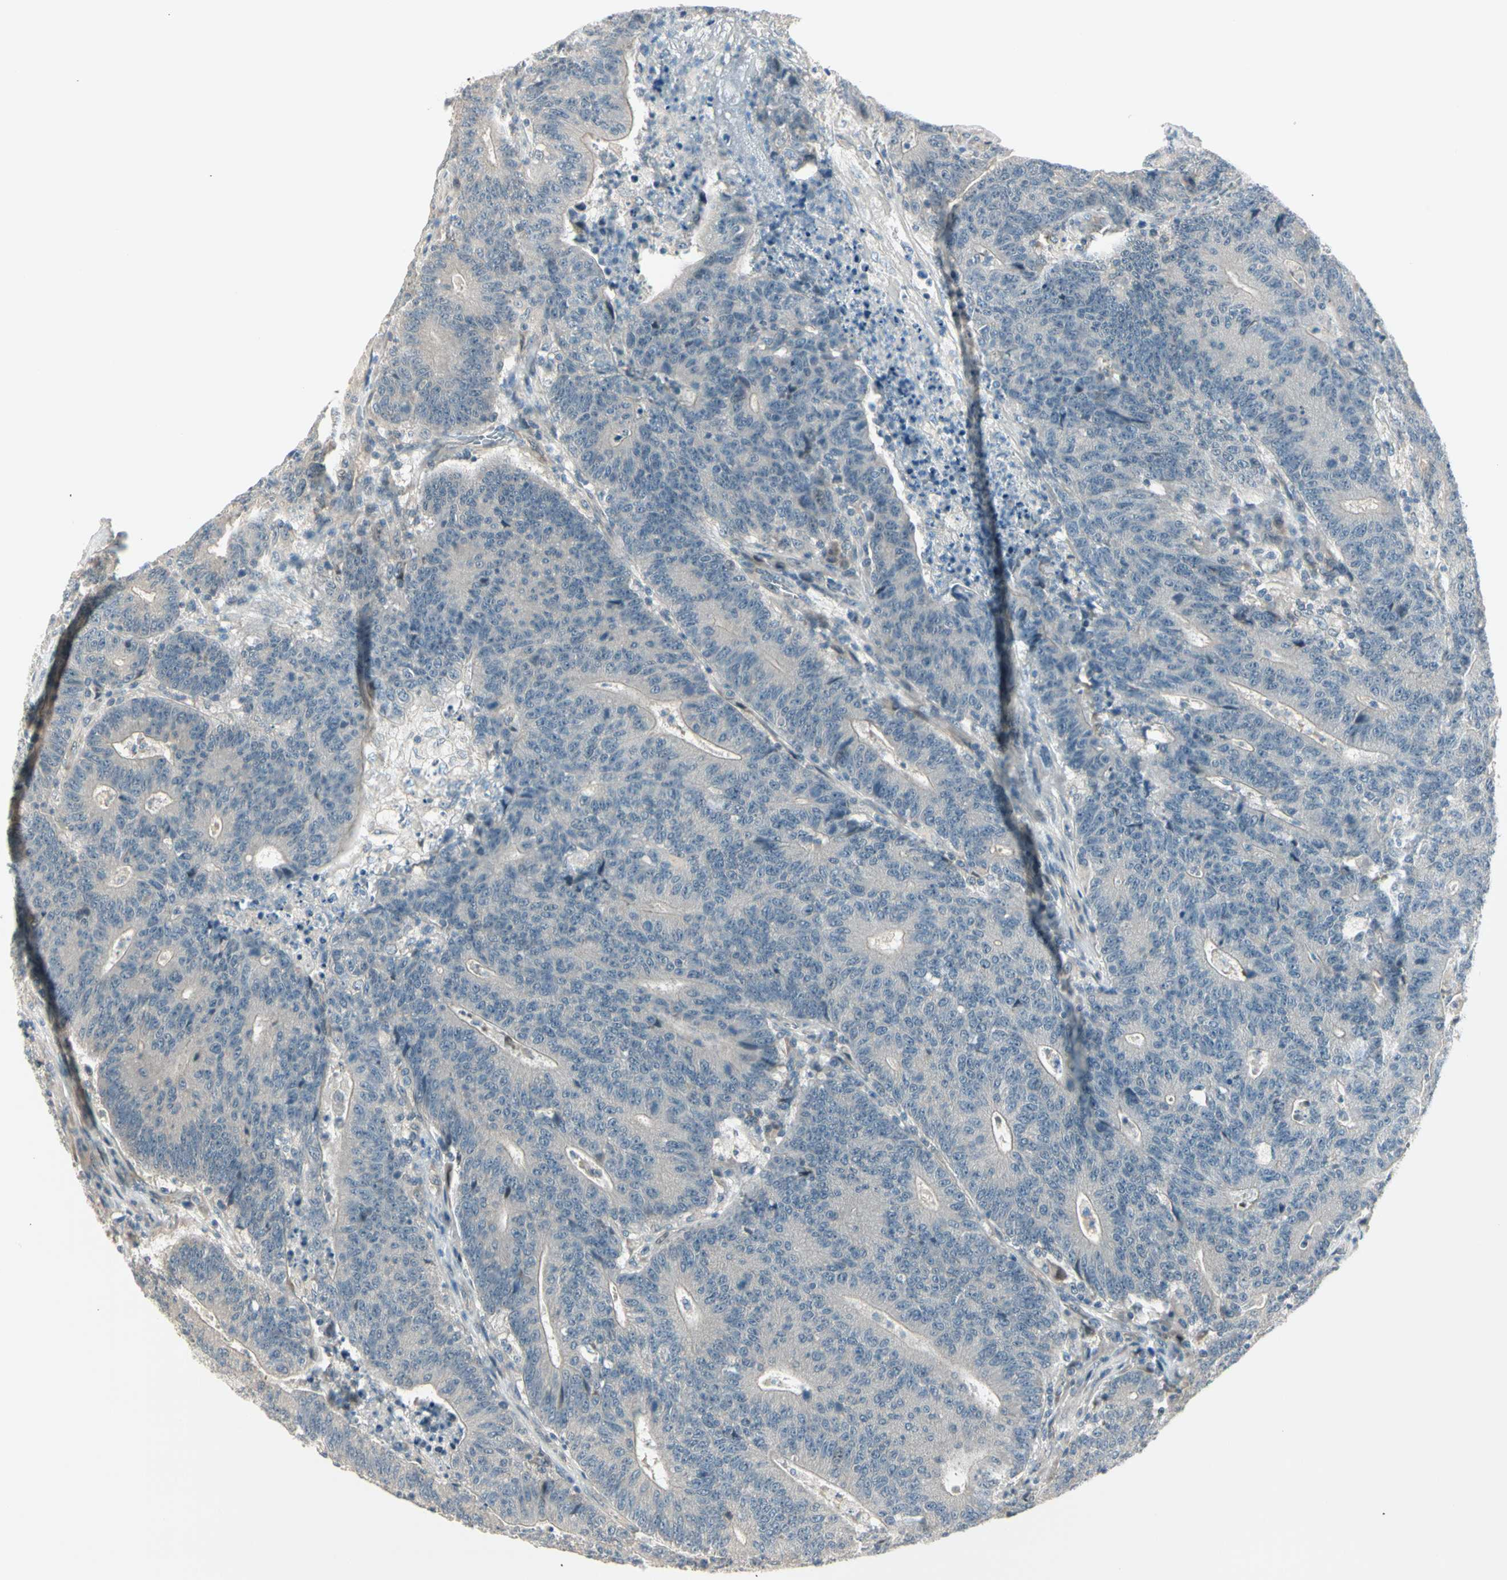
{"staining": {"intensity": "weak", "quantity": "<25%", "location": "cytoplasmic/membranous"}, "tissue": "colorectal cancer", "cell_type": "Tumor cells", "image_type": "cancer", "snomed": [{"axis": "morphology", "description": "Normal tissue, NOS"}, {"axis": "morphology", "description": "Adenocarcinoma, NOS"}, {"axis": "topography", "description": "Colon"}], "caption": "Immunohistochemistry (IHC) of colorectal cancer shows no staining in tumor cells. (DAB immunohistochemistry (IHC), high magnification).", "gene": "SVBP", "patient": {"sex": "female", "age": 75}}